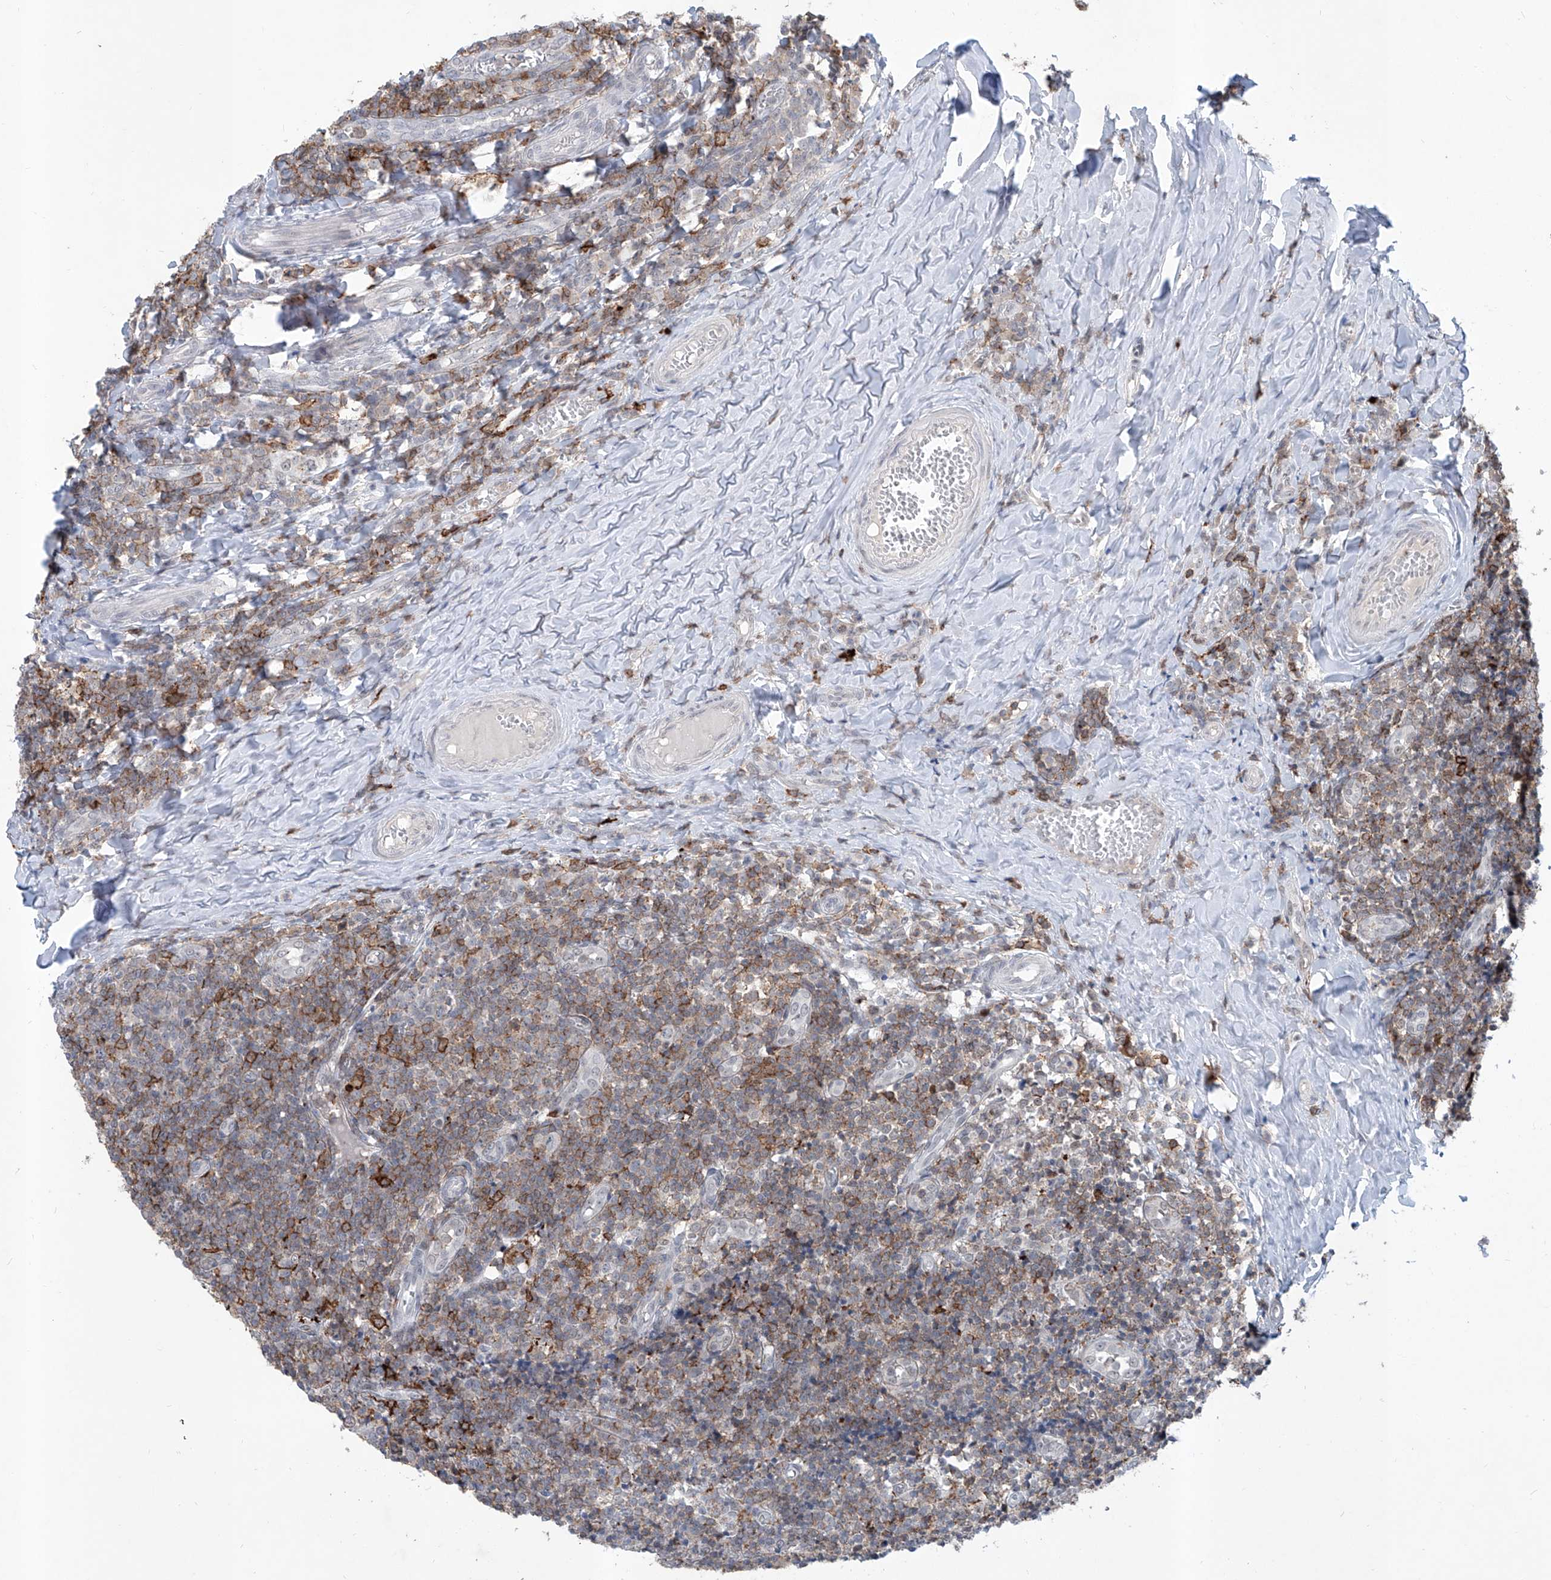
{"staining": {"intensity": "negative", "quantity": "none", "location": "none"}, "tissue": "tonsil", "cell_type": "Germinal center cells", "image_type": "normal", "snomed": [{"axis": "morphology", "description": "Normal tissue, NOS"}, {"axis": "topography", "description": "Tonsil"}], "caption": "IHC micrograph of normal tonsil stained for a protein (brown), which displays no expression in germinal center cells. (Immunohistochemistry, brightfield microscopy, high magnification).", "gene": "ZBTB48", "patient": {"sex": "female", "age": 19}}